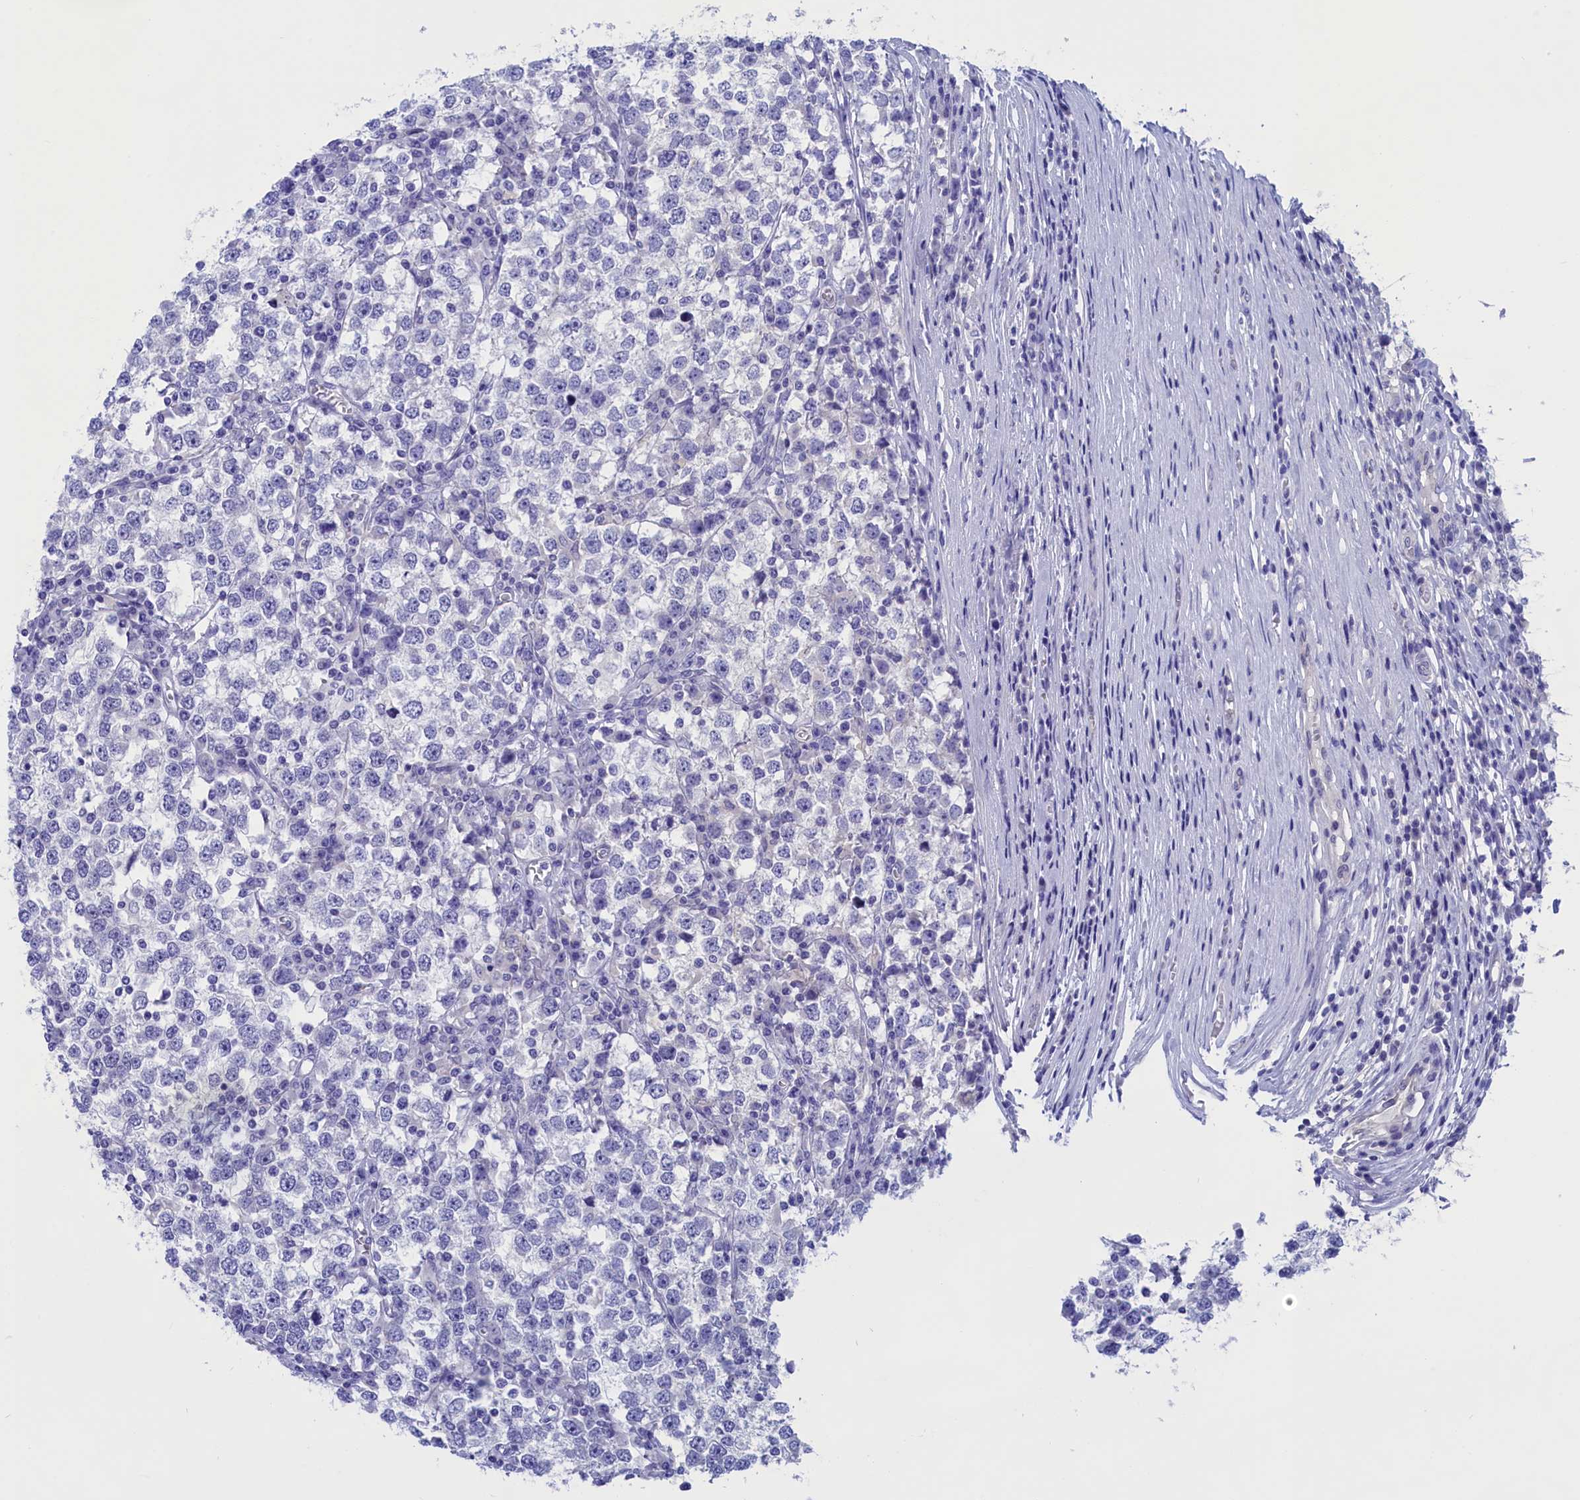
{"staining": {"intensity": "negative", "quantity": "none", "location": "none"}, "tissue": "testis cancer", "cell_type": "Tumor cells", "image_type": "cancer", "snomed": [{"axis": "morphology", "description": "Seminoma, NOS"}, {"axis": "topography", "description": "Testis"}], "caption": "Testis seminoma stained for a protein using IHC displays no staining tumor cells.", "gene": "VPS35L", "patient": {"sex": "male", "age": 65}}